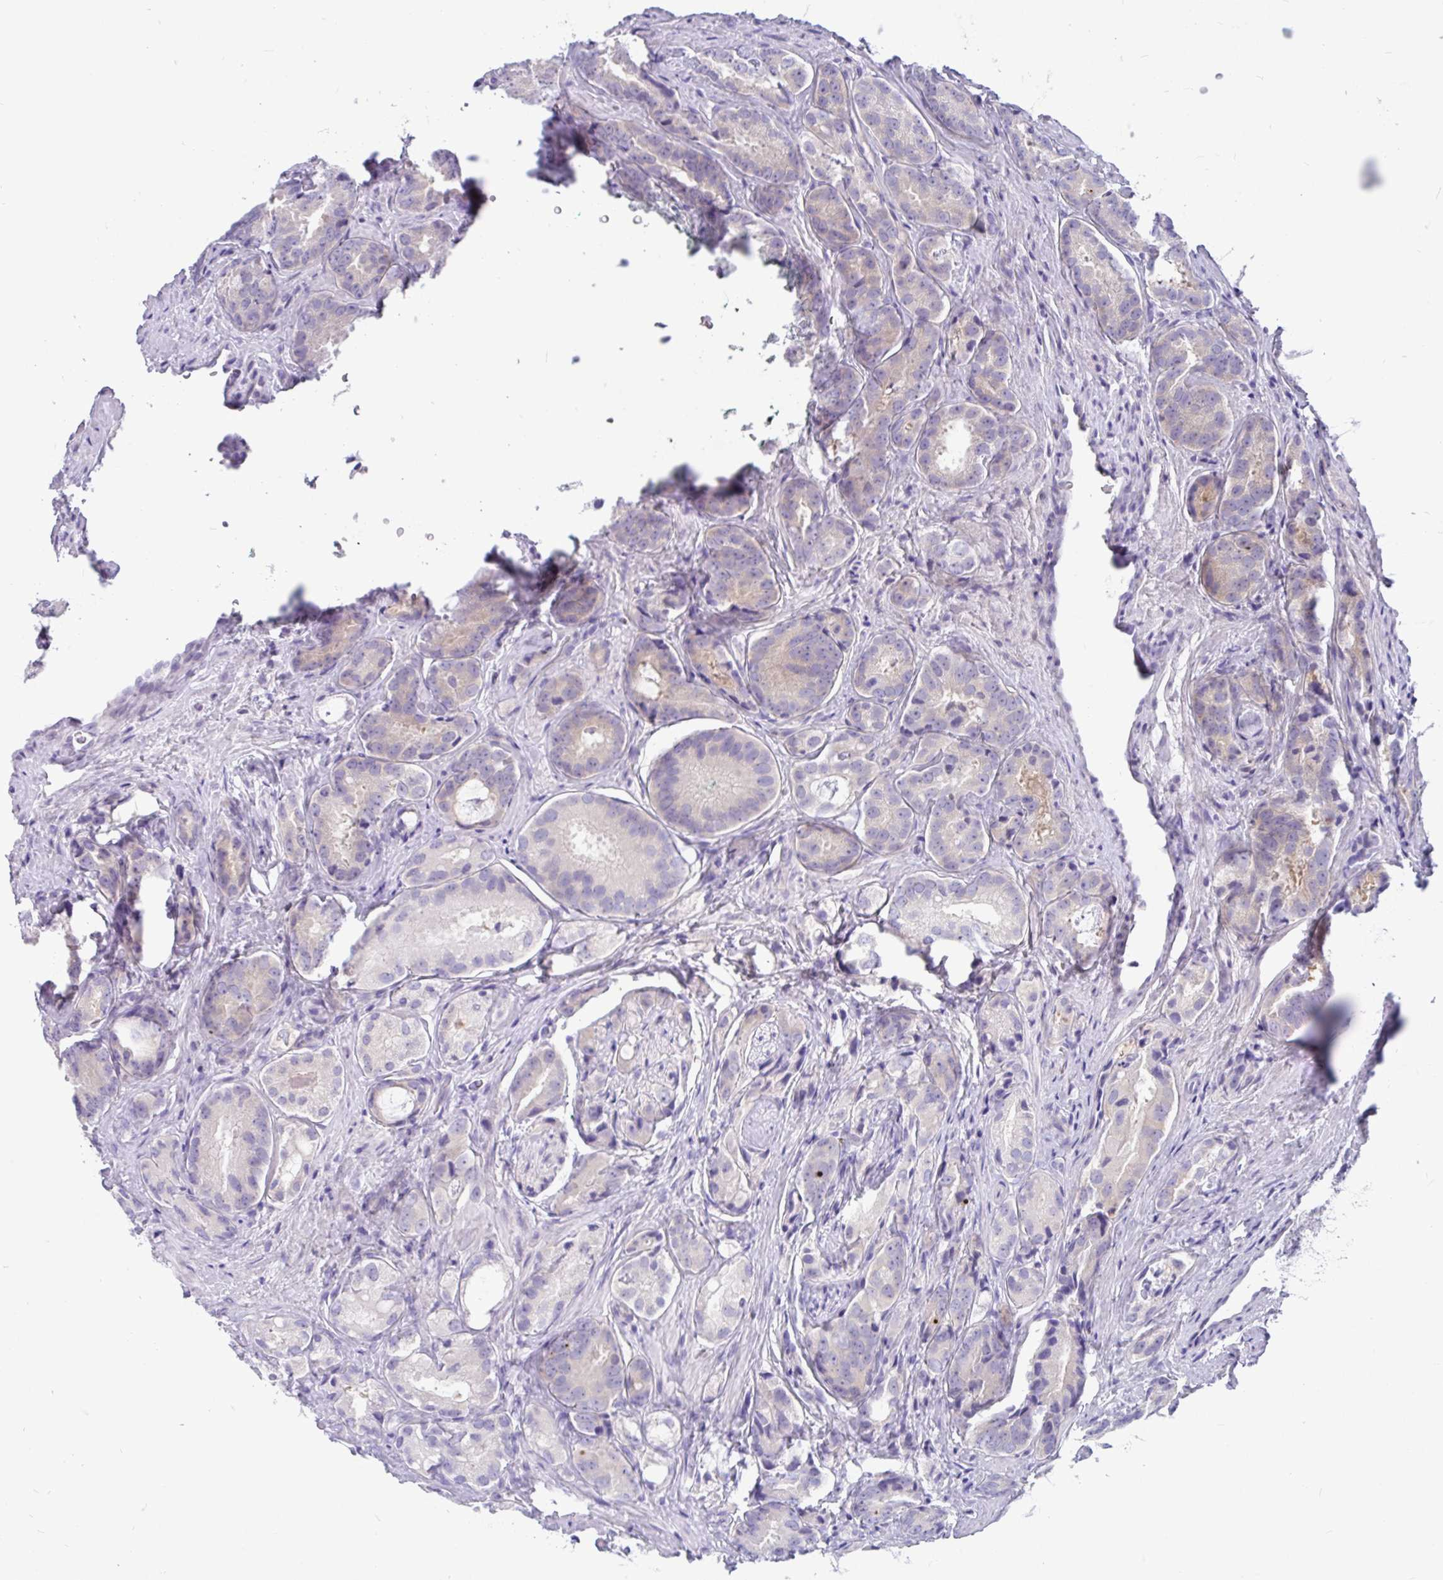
{"staining": {"intensity": "weak", "quantity": "<25%", "location": "cytoplasmic/membranous"}, "tissue": "prostate cancer", "cell_type": "Tumor cells", "image_type": "cancer", "snomed": [{"axis": "morphology", "description": "Adenocarcinoma, High grade"}, {"axis": "topography", "description": "Prostate"}], "caption": "Prostate cancer (adenocarcinoma (high-grade)) was stained to show a protein in brown. There is no significant positivity in tumor cells.", "gene": "KIAA2013", "patient": {"sex": "male", "age": 71}}